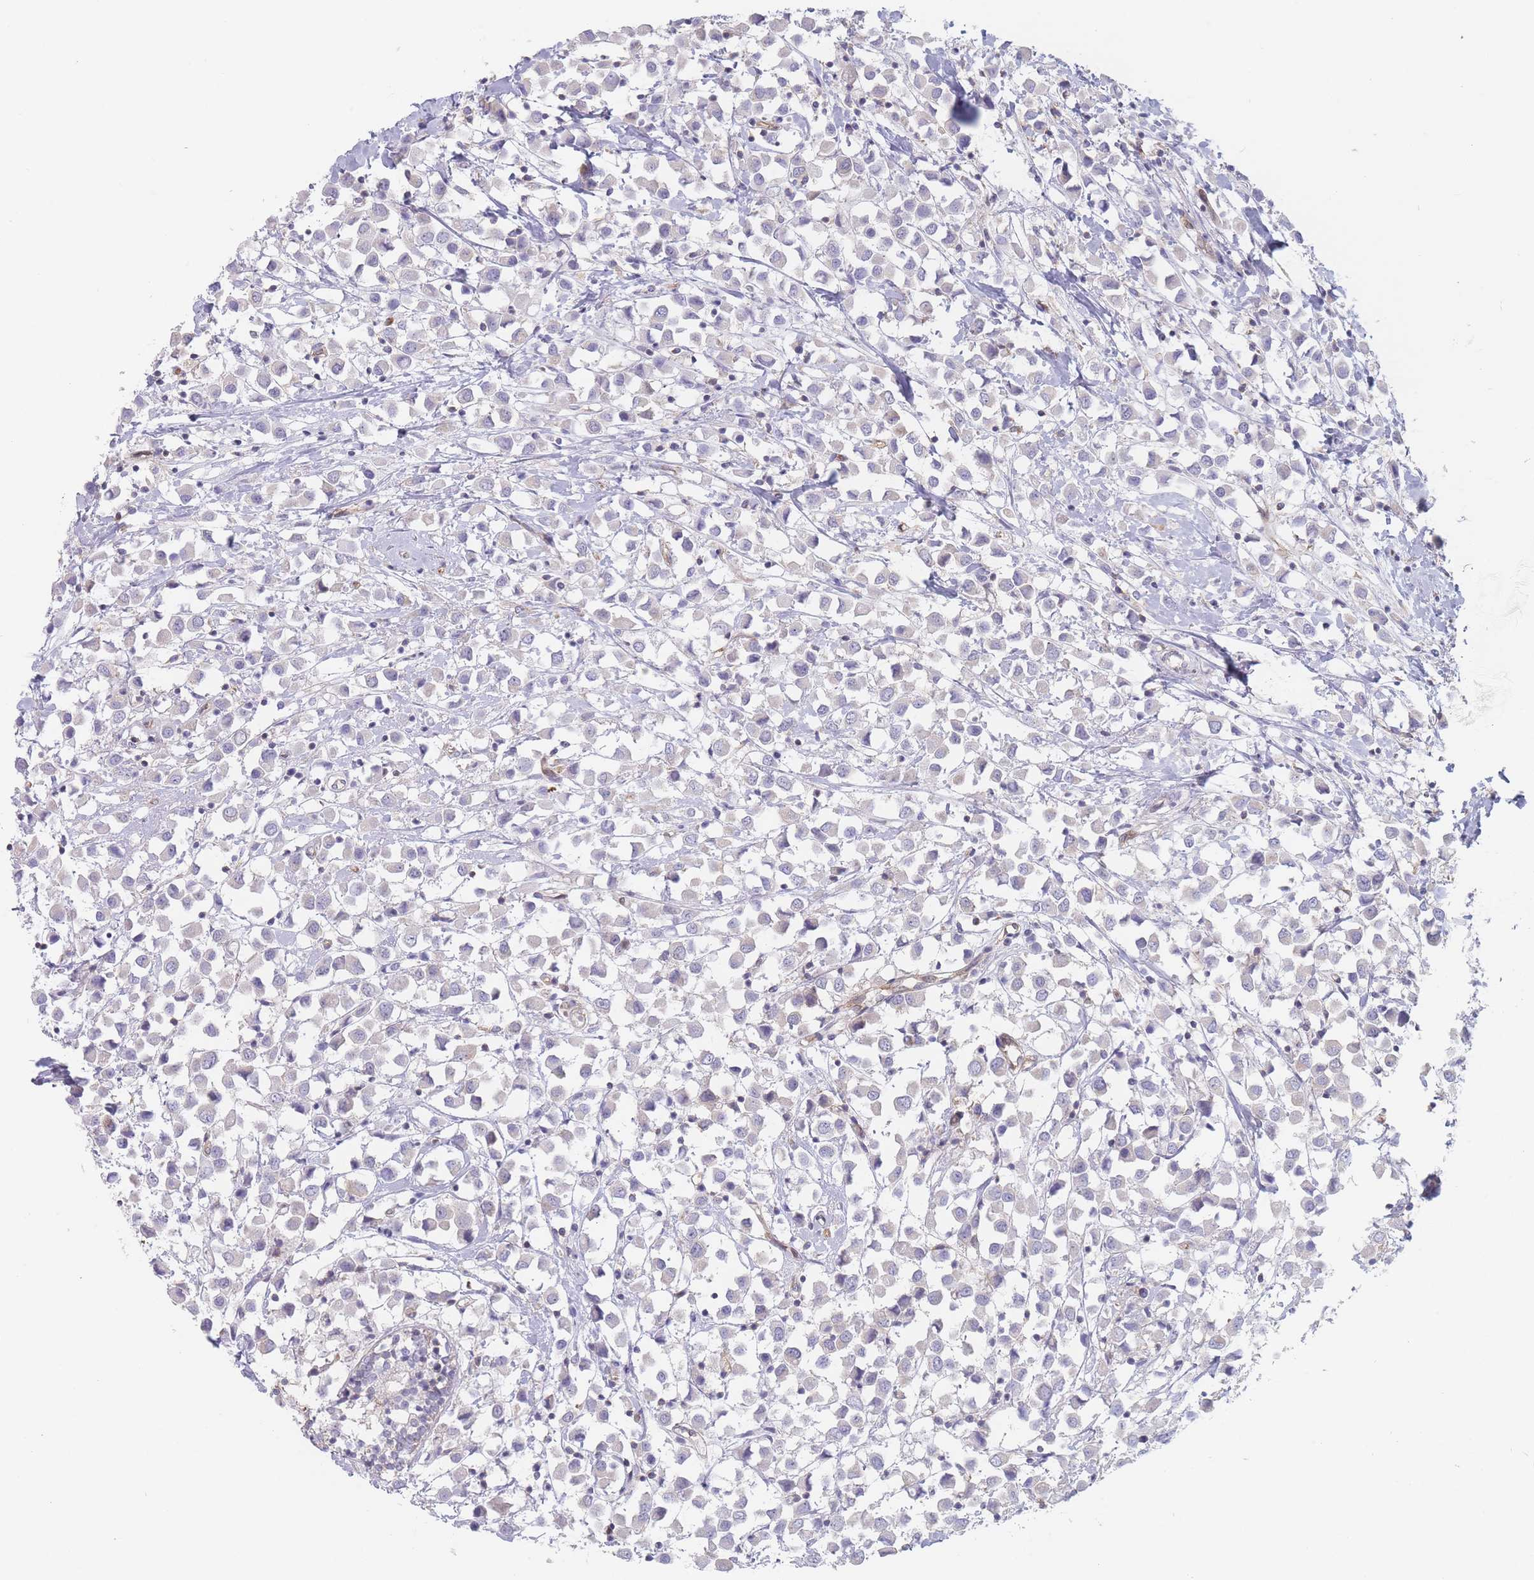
{"staining": {"intensity": "negative", "quantity": "none", "location": "none"}, "tissue": "breast cancer", "cell_type": "Tumor cells", "image_type": "cancer", "snomed": [{"axis": "morphology", "description": "Duct carcinoma"}, {"axis": "topography", "description": "Breast"}], "caption": "A high-resolution image shows IHC staining of invasive ductal carcinoma (breast), which reveals no significant expression in tumor cells.", "gene": "MAP1S", "patient": {"sex": "female", "age": 61}}